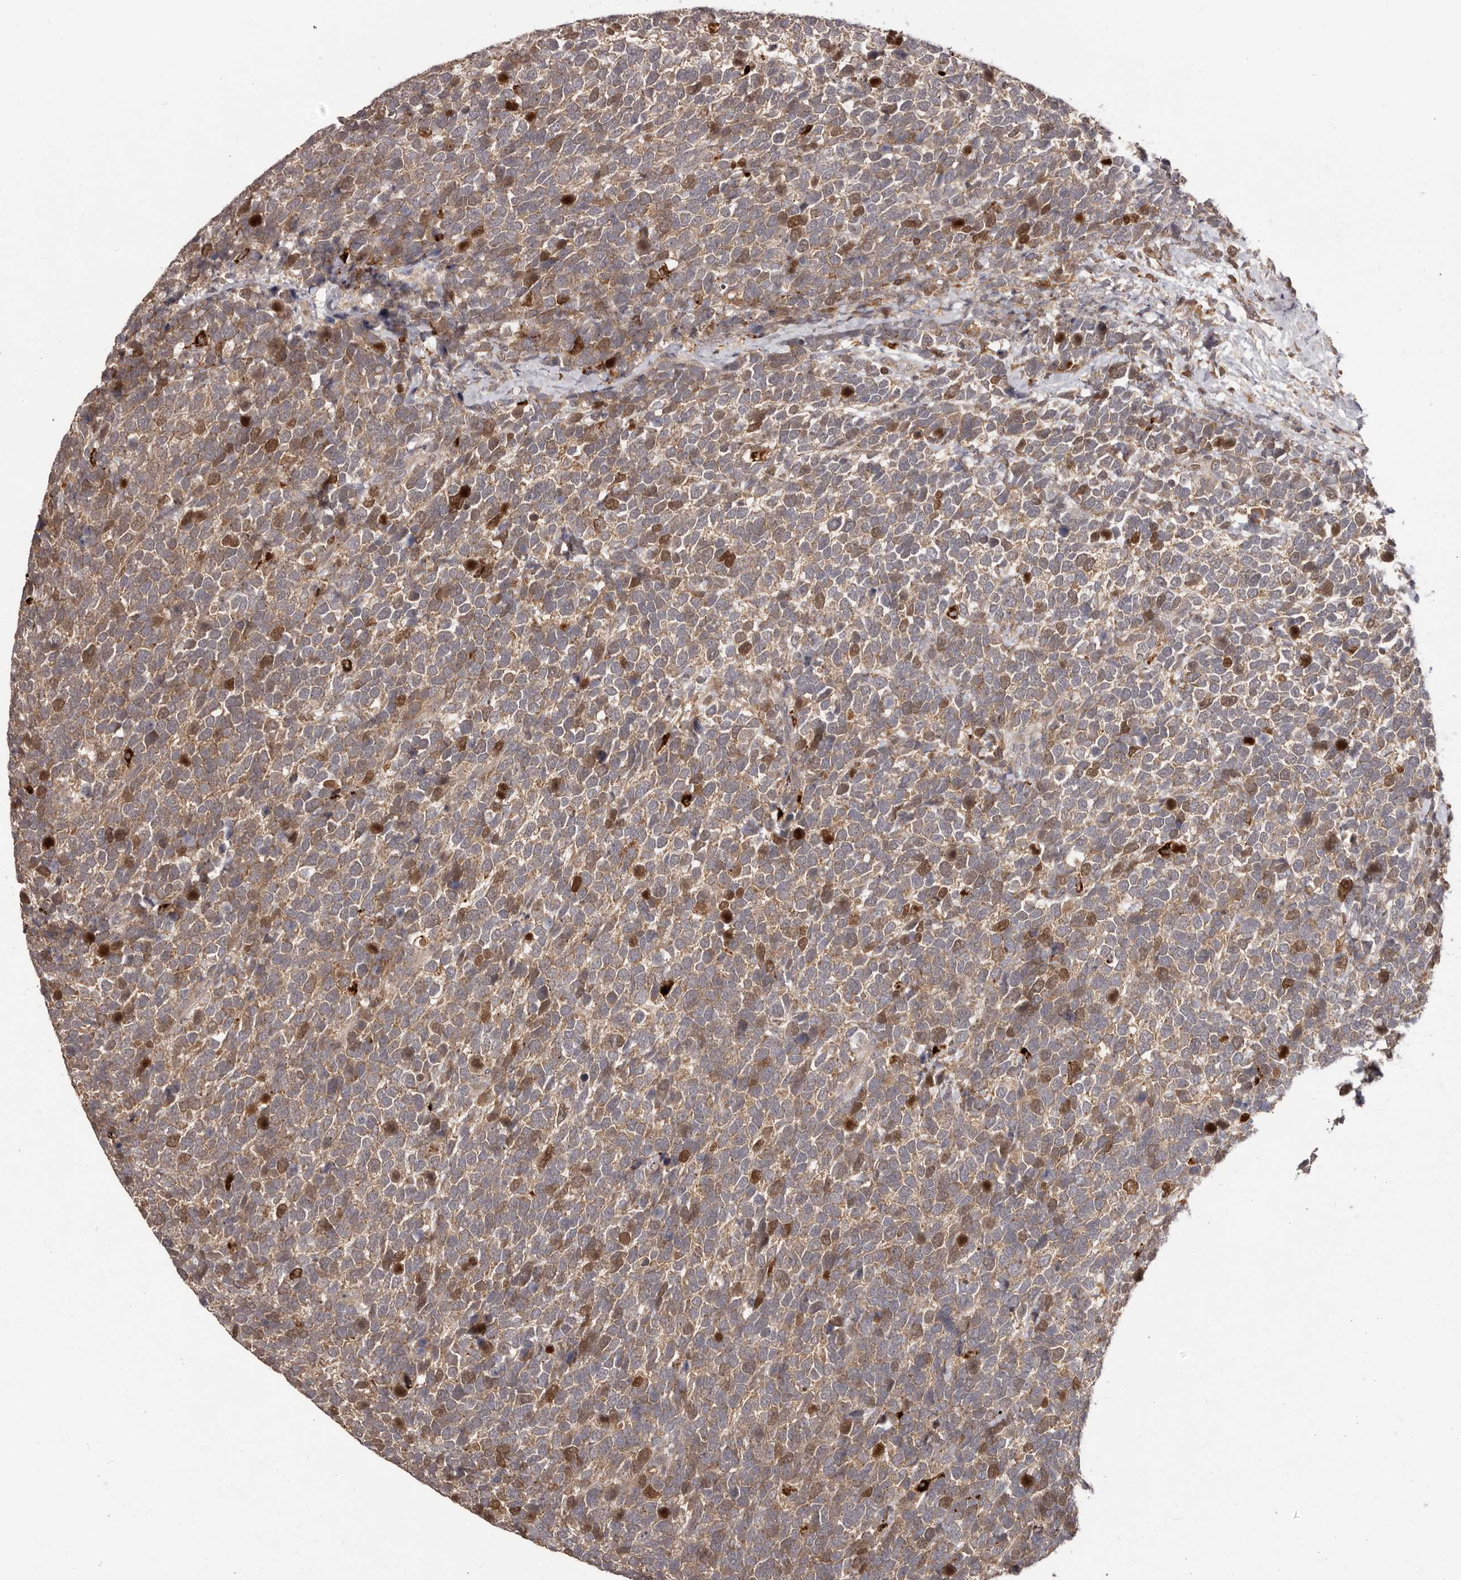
{"staining": {"intensity": "moderate", "quantity": "25%-75%", "location": "cytoplasmic/membranous,nuclear"}, "tissue": "urothelial cancer", "cell_type": "Tumor cells", "image_type": "cancer", "snomed": [{"axis": "morphology", "description": "Urothelial carcinoma, High grade"}, {"axis": "topography", "description": "Urinary bladder"}], "caption": "Urothelial carcinoma (high-grade) stained with a protein marker reveals moderate staining in tumor cells.", "gene": "RNF187", "patient": {"sex": "female", "age": 82}}